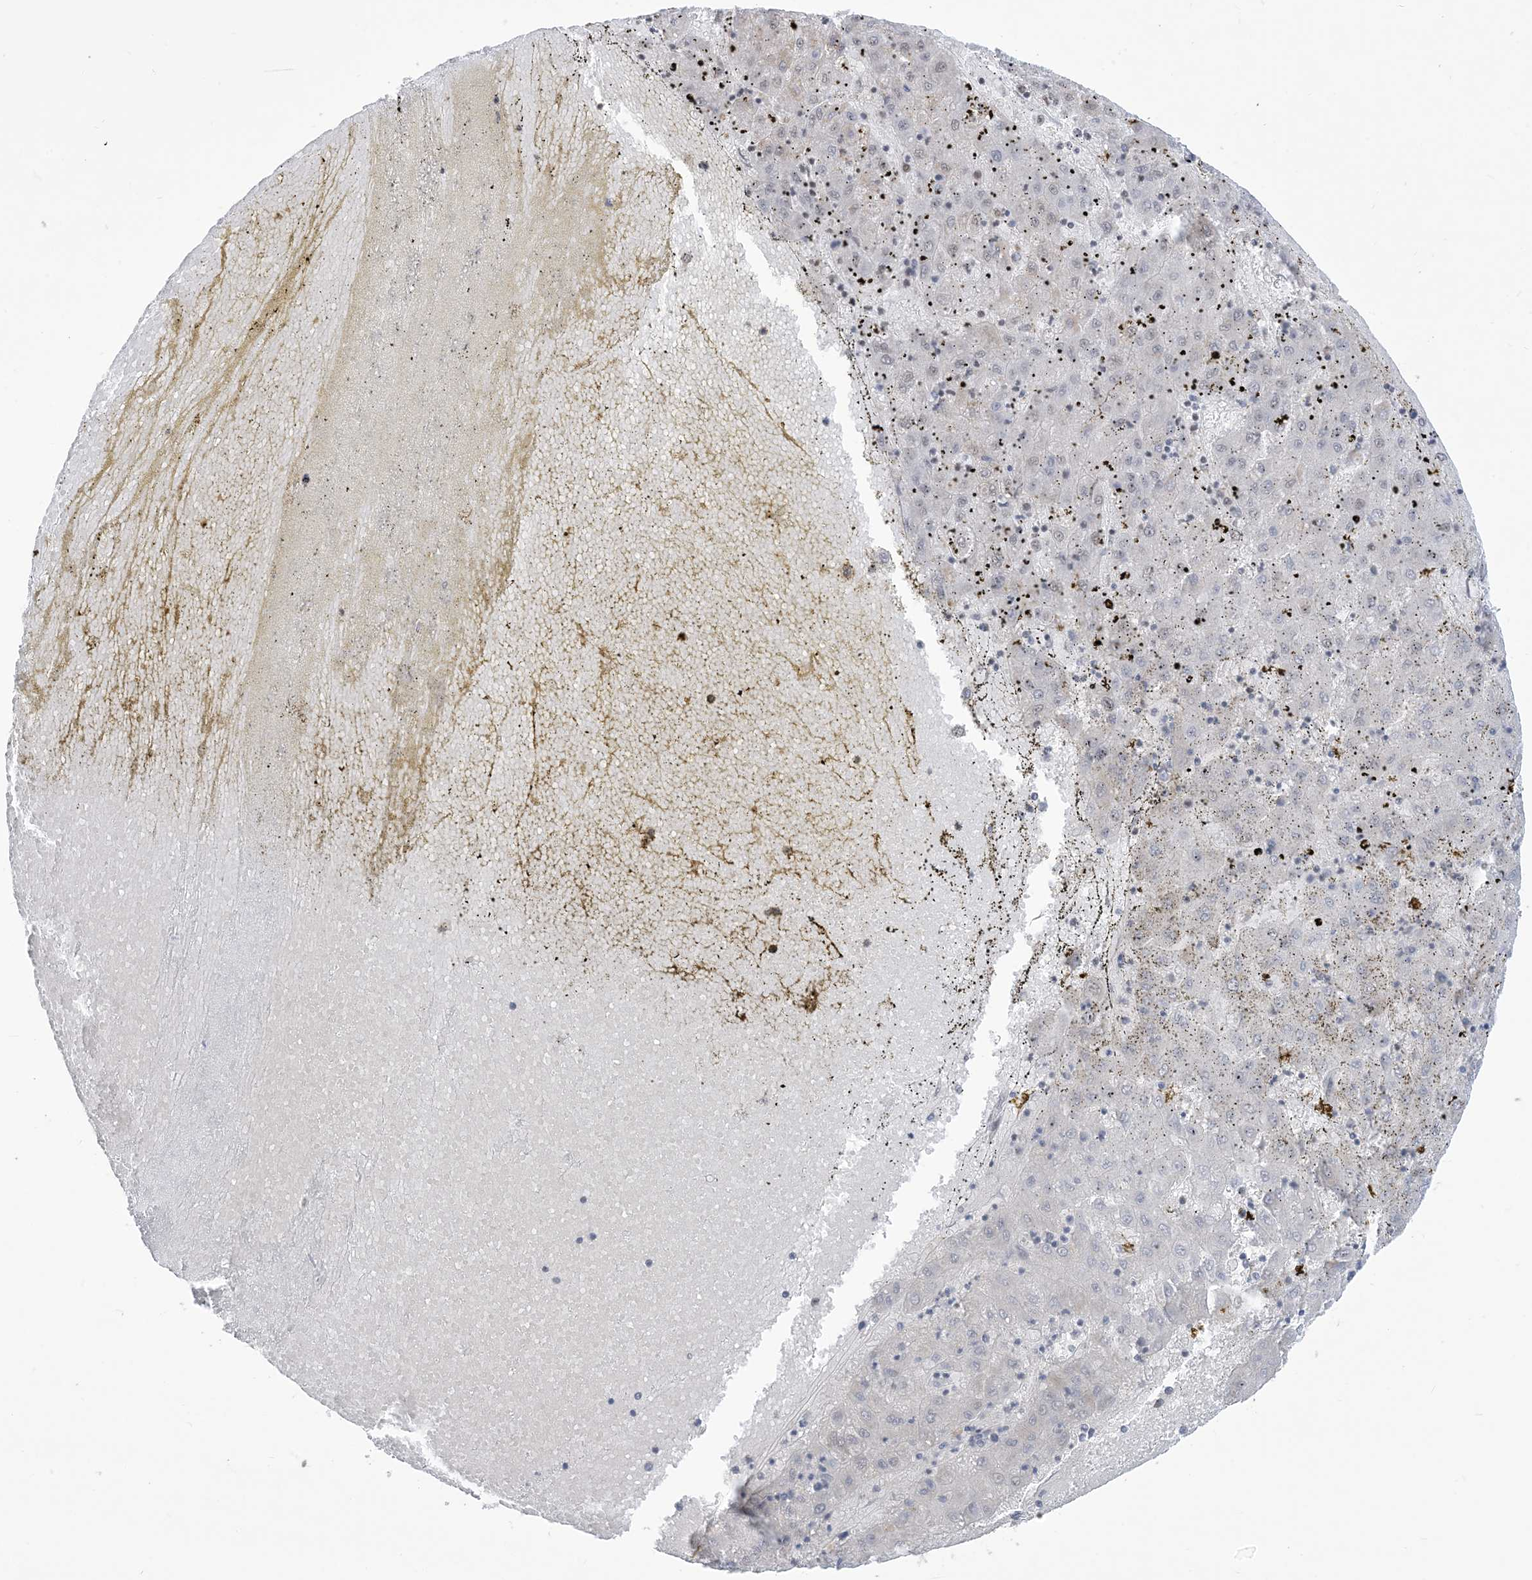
{"staining": {"intensity": "negative", "quantity": "none", "location": "none"}, "tissue": "liver cancer", "cell_type": "Tumor cells", "image_type": "cancer", "snomed": [{"axis": "morphology", "description": "Carcinoma, Hepatocellular, NOS"}, {"axis": "topography", "description": "Liver"}], "caption": "High power microscopy photomicrograph of an immunohistochemistry photomicrograph of liver cancer (hepatocellular carcinoma), revealing no significant expression in tumor cells.", "gene": "CASP4", "patient": {"sex": "male", "age": 72}}